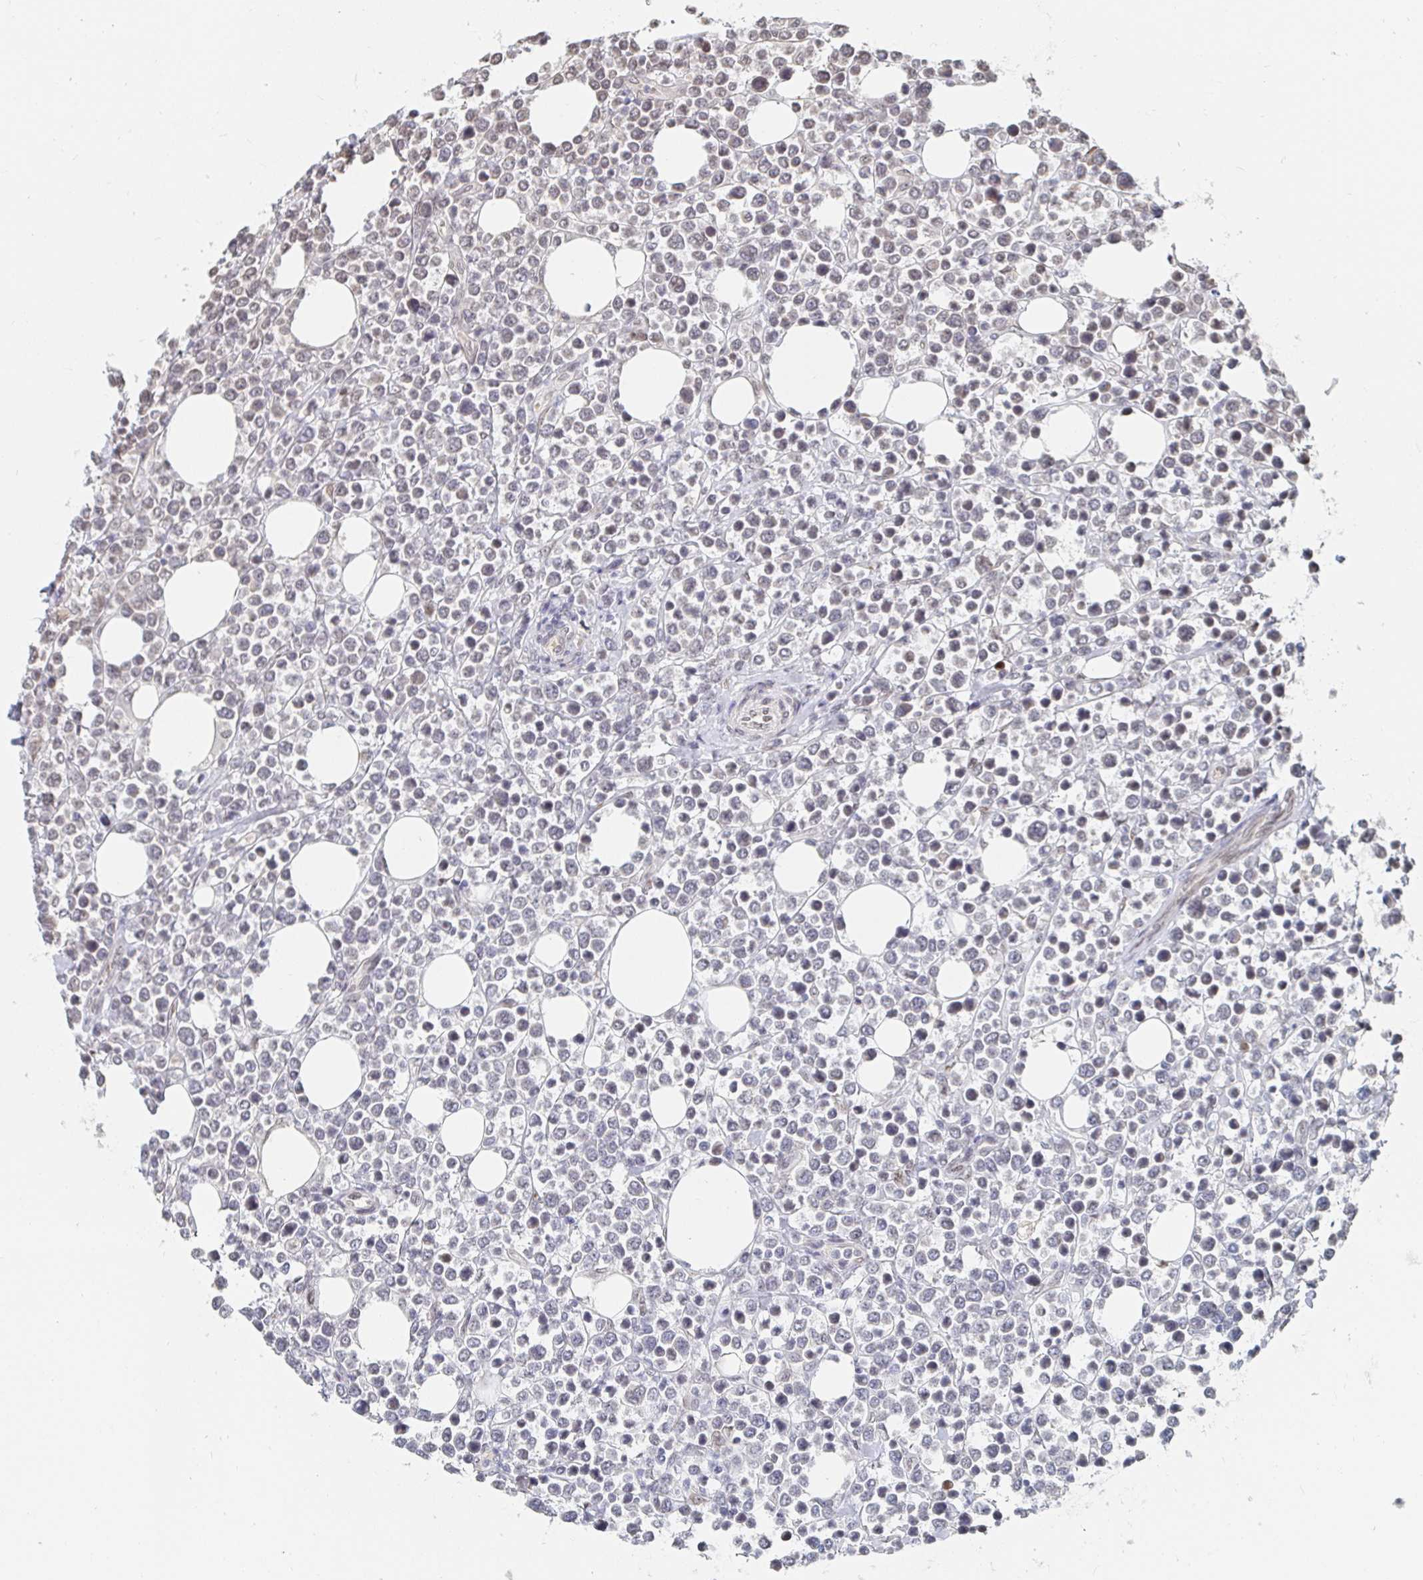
{"staining": {"intensity": "negative", "quantity": "none", "location": "none"}, "tissue": "lymphoma", "cell_type": "Tumor cells", "image_type": "cancer", "snomed": [{"axis": "morphology", "description": "Malignant lymphoma, non-Hodgkin's type, High grade"}, {"axis": "topography", "description": "Soft tissue"}], "caption": "This is an immunohistochemistry image of human lymphoma. There is no expression in tumor cells.", "gene": "CHD2", "patient": {"sex": "female", "age": 56}}